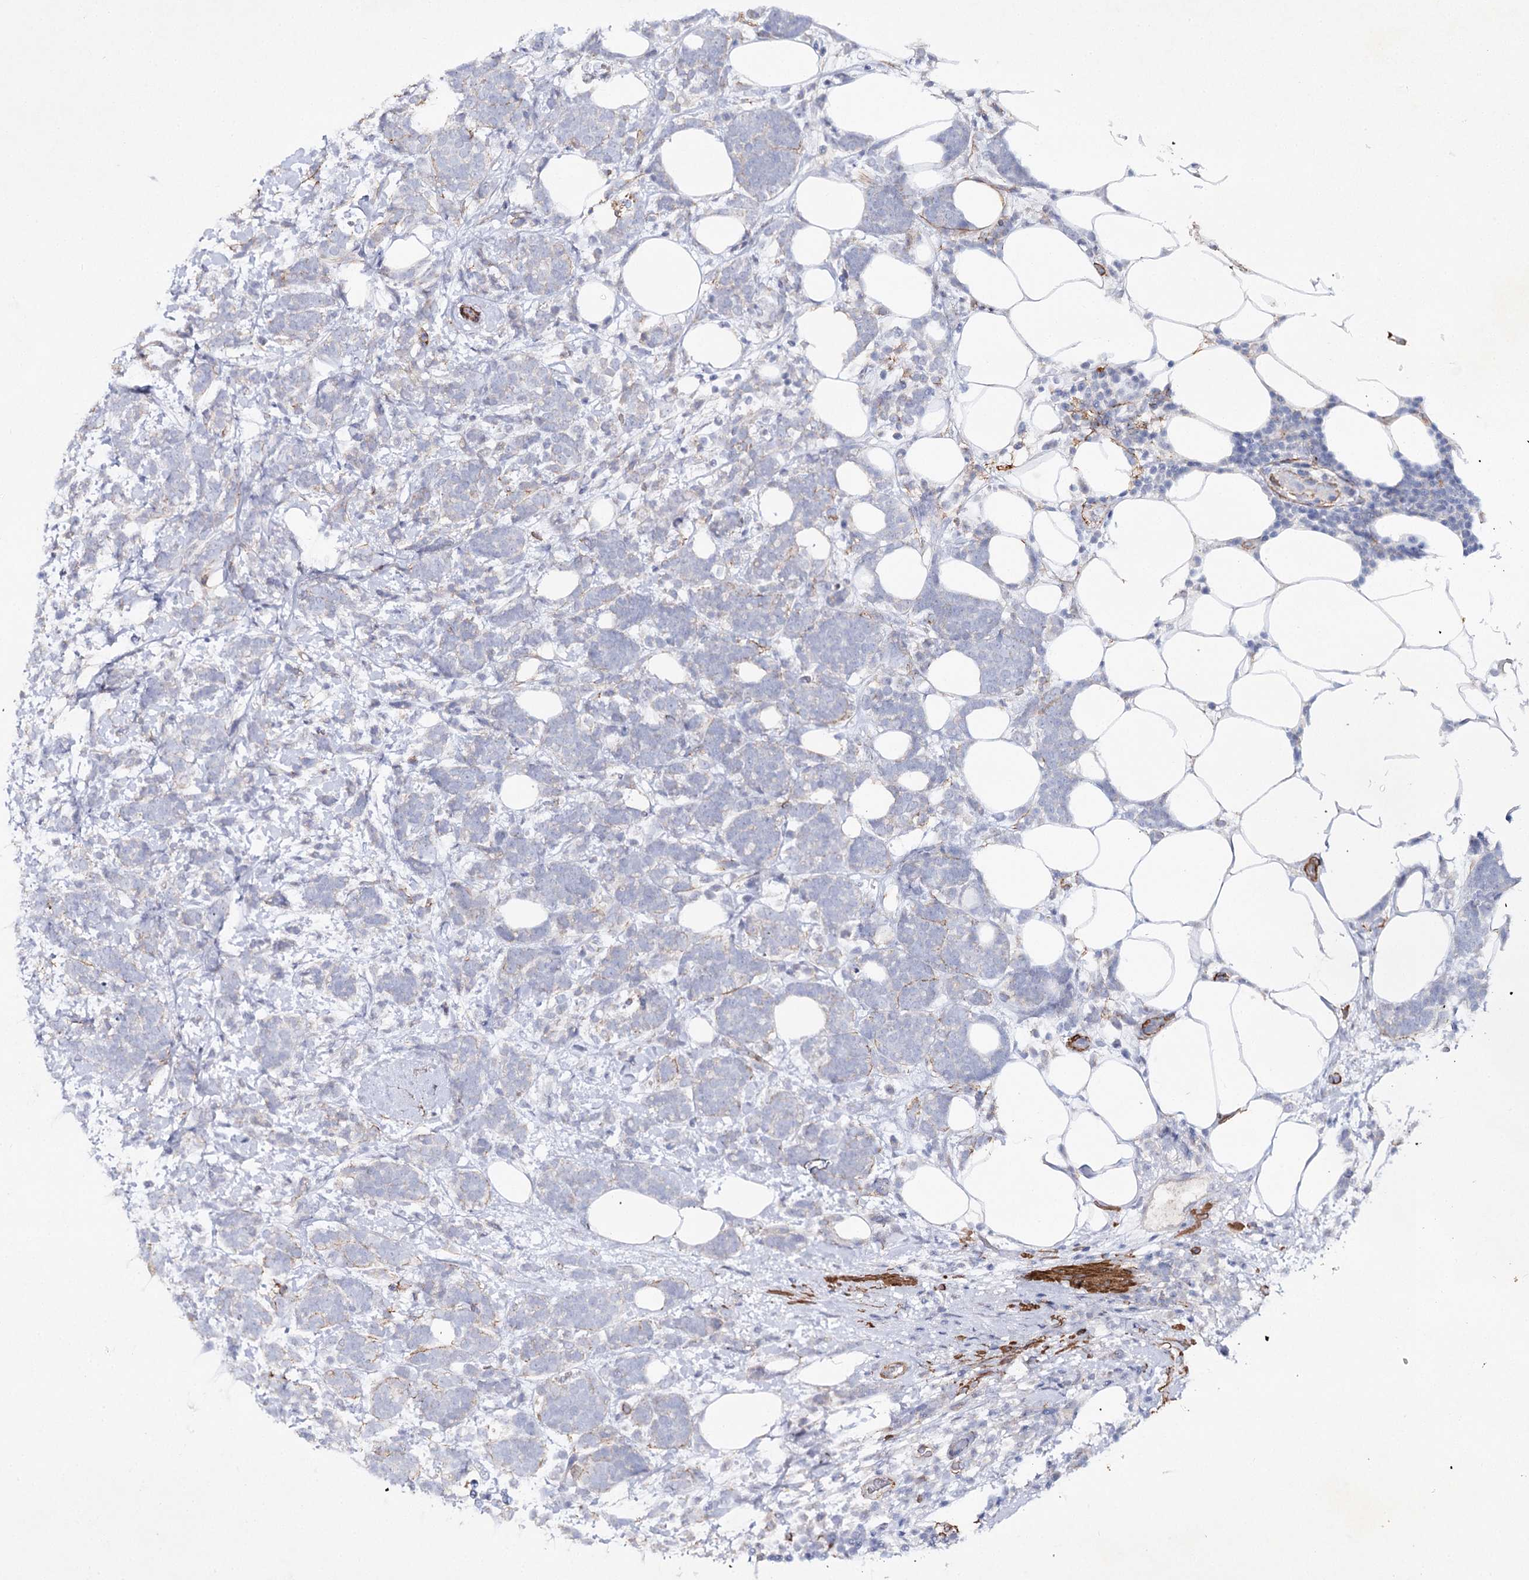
{"staining": {"intensity": "negative", "quantity": "none", "location": "none"}, "tissue": "breast cancer", "cell_type": "Tumor cells", "image_type": "cancer", "snomed": [{"axis": "morphology", "description": "Lobular carcinoma"}, {"axis": "topography", "description": "Breast"}], "caption": "A histopathology image of human breast cancer is negative for staining in tumor cells.", "gene": "RTN2", "patient": {"sex": "female", "age": 58}}